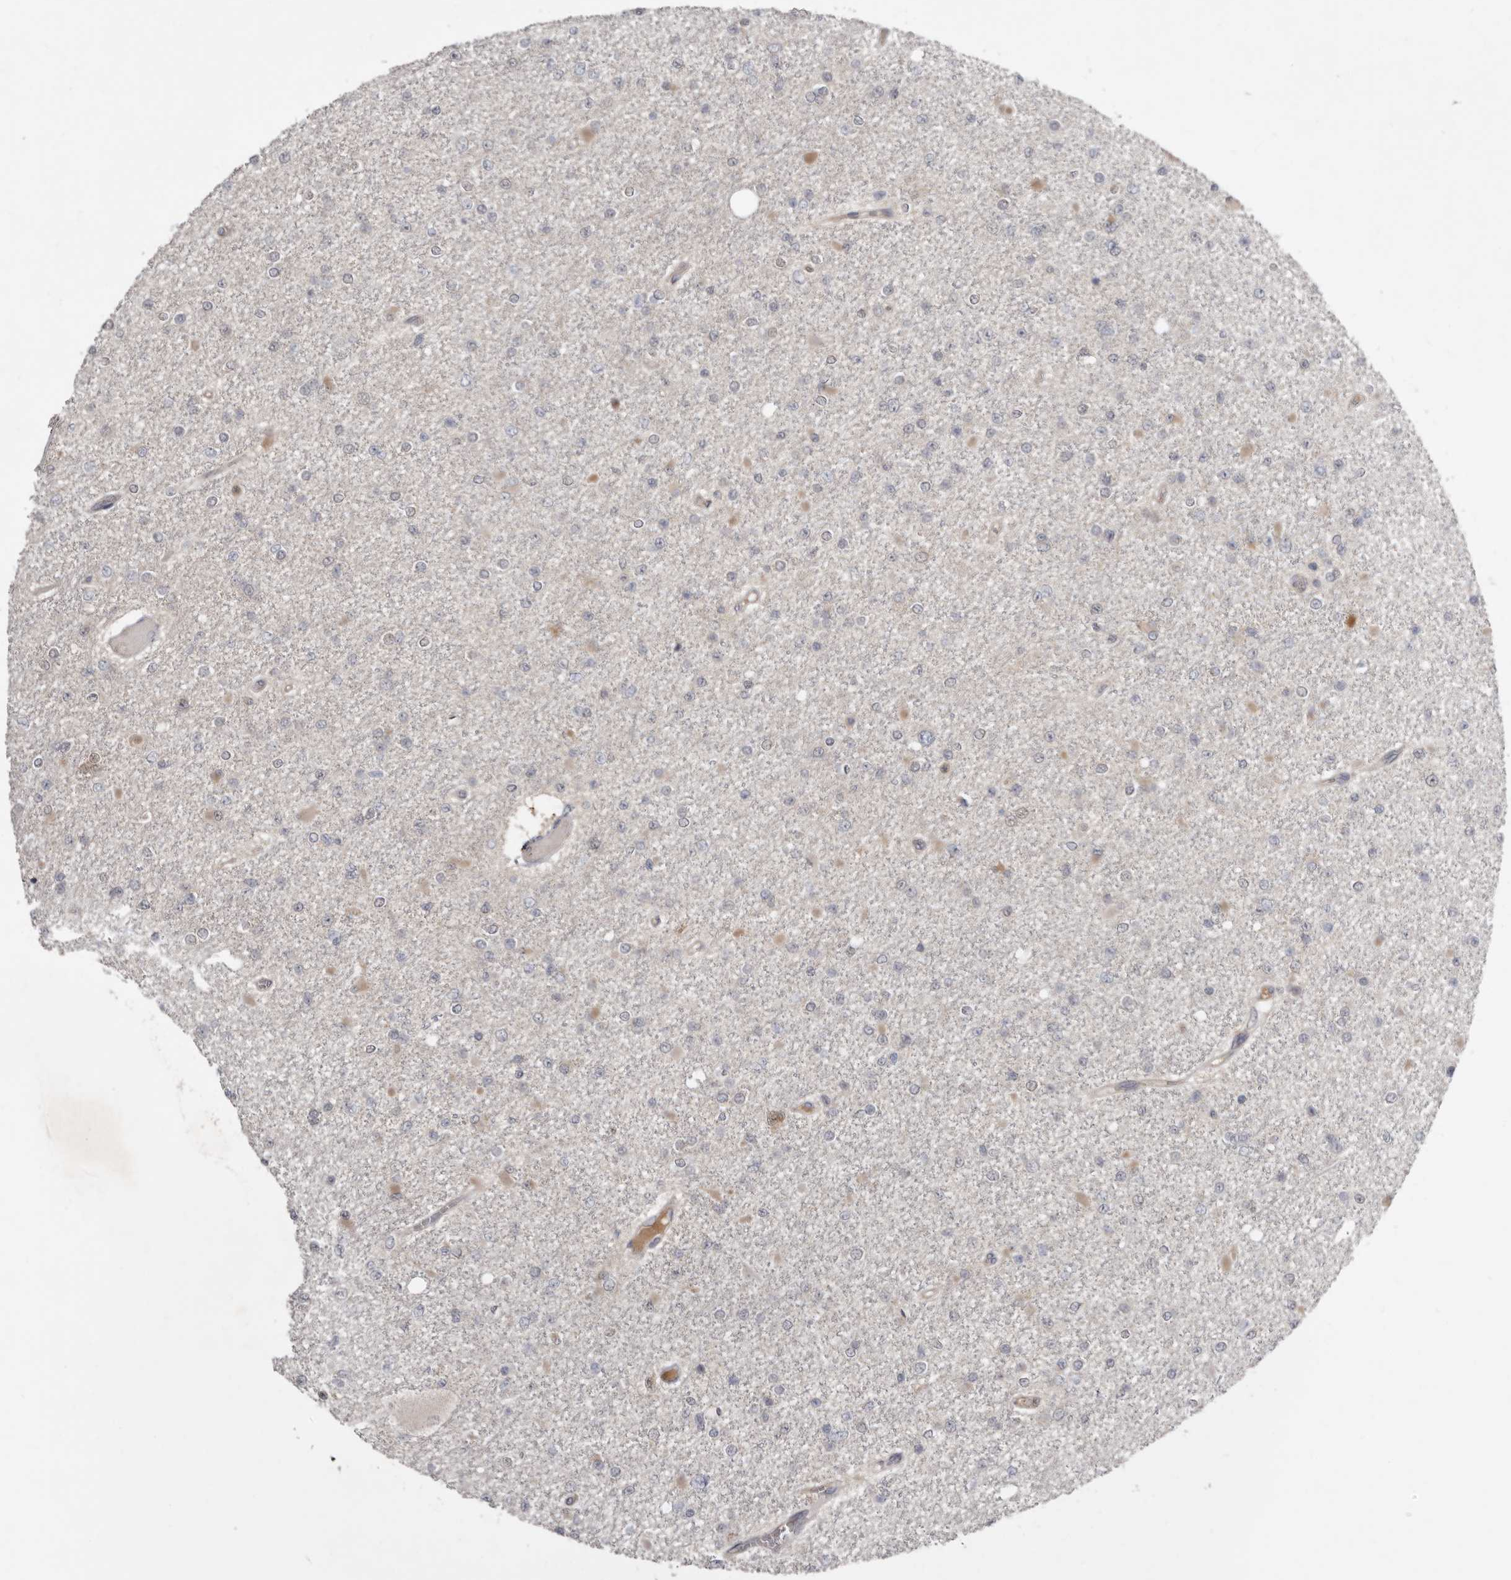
{"staining": {"intensity": "negative", "quantity": "none", "location": "none"}, "tissue": "glioma", "cell_type": "Tumor cells", "image_type": "cancer", "snomed": [{"axis": "morphology", "description": "Glioma, malignant, Low grade"}, {"axis": "topography", "description": "Brain"}], "caption": "An immunohistochemistry photomicrograph of malignant glioma (low-grade) is shown. There is no staining in tumor cells of malignant glioma (low-grade).", "gene": "RBKS", "patient": {"sex": "female", "age": 22}}